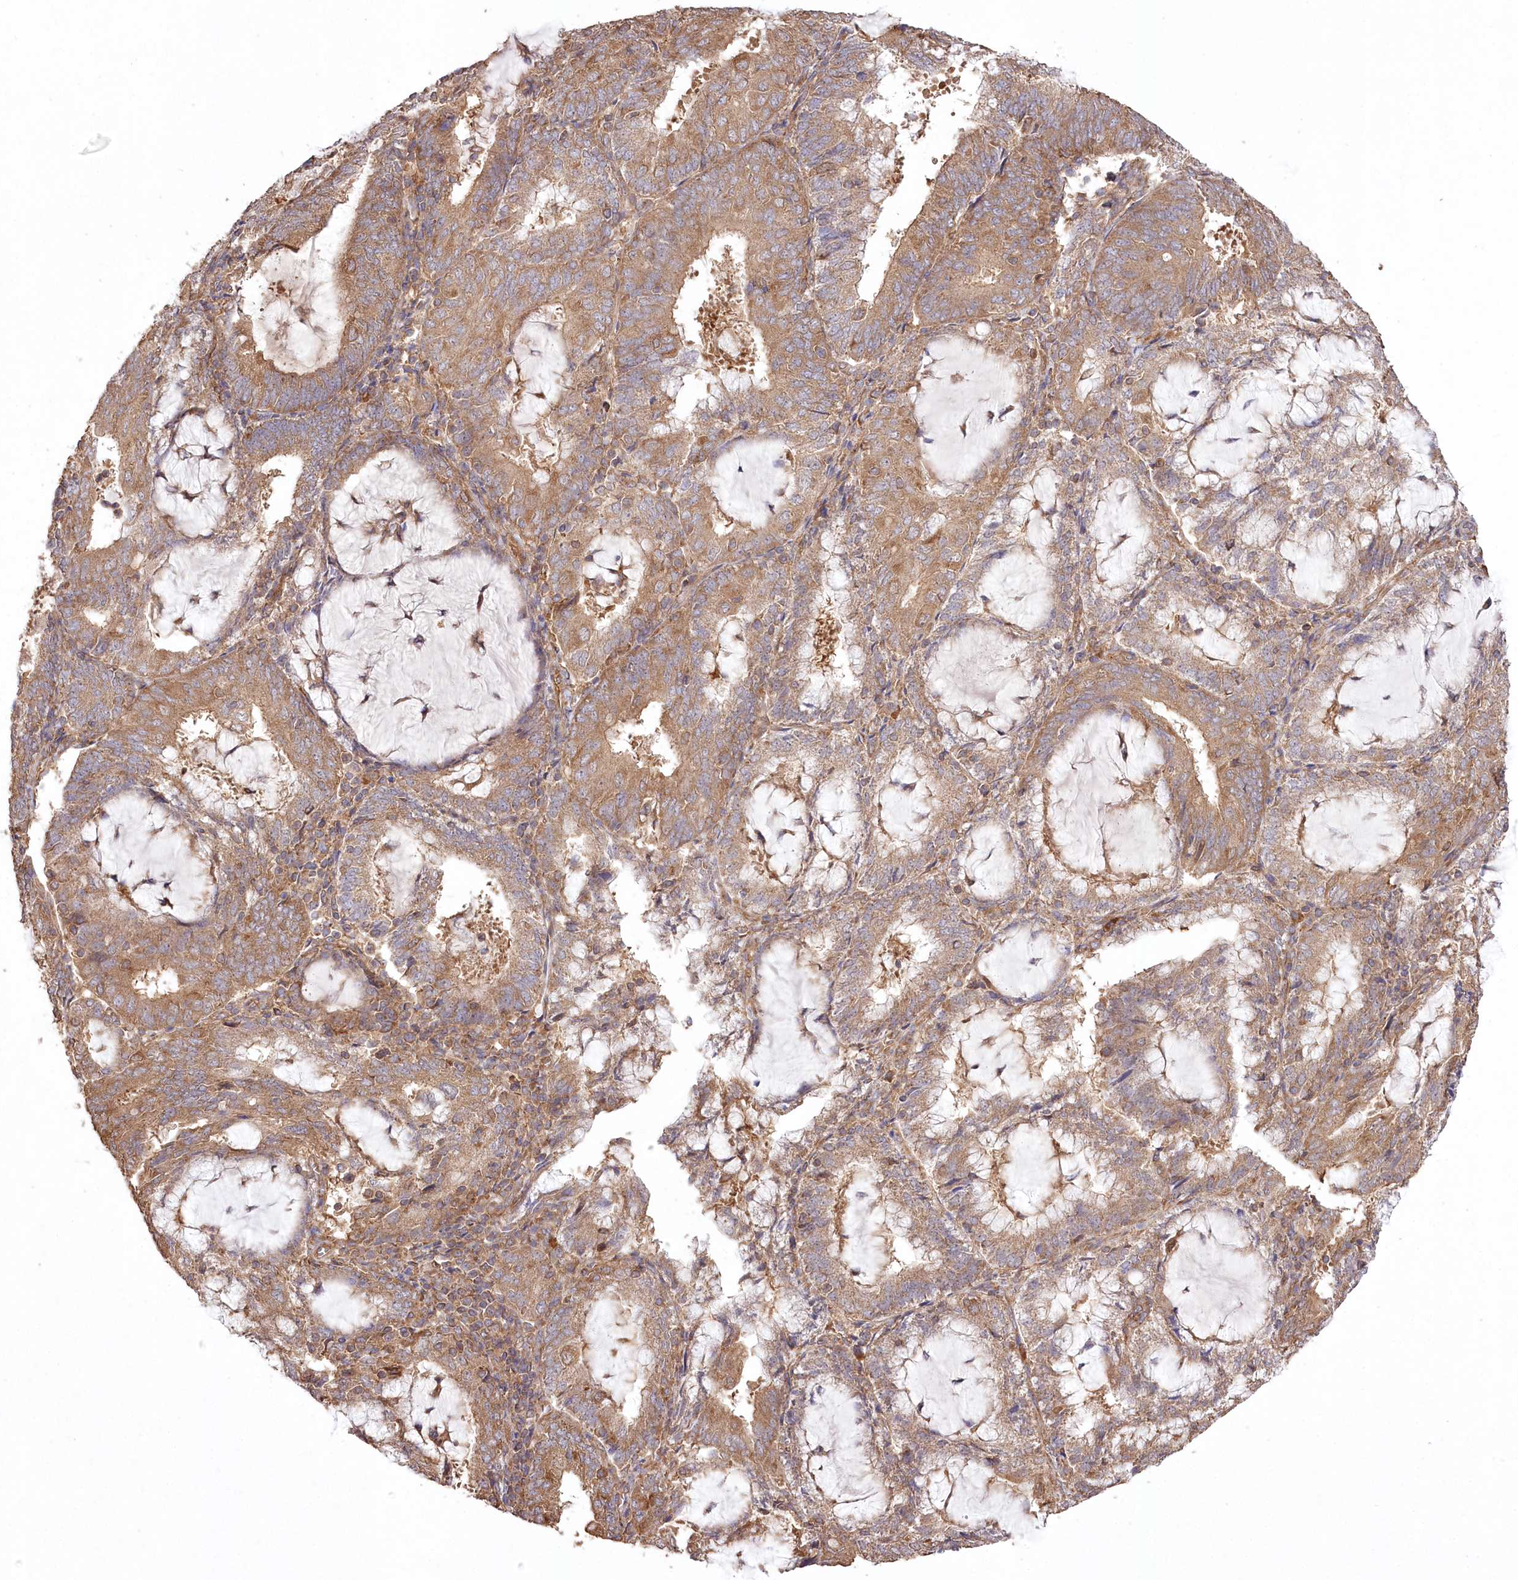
{"staining": {"intensity": "moderate", "quantity": ">75%", "location": "cytoplasmic/membranous"}, "tissue": "endometrial cancer", "cell_type": "Tumor cells", "image_type": "cancer", "snomed": [{"axis": "morphology", "description": "Adenocarcinoma, NOS"}, {"axis": "topography", "description": "Endometrium"}], "caption": "IHC of endometrial cancer (adenocarcinoma) shows medium levels of moderate cytoplasmic/membranous expression in approximately >75% of tumor cells.", "gene": "PRSS53", "patient": {"sex": "female", "age": 81}}